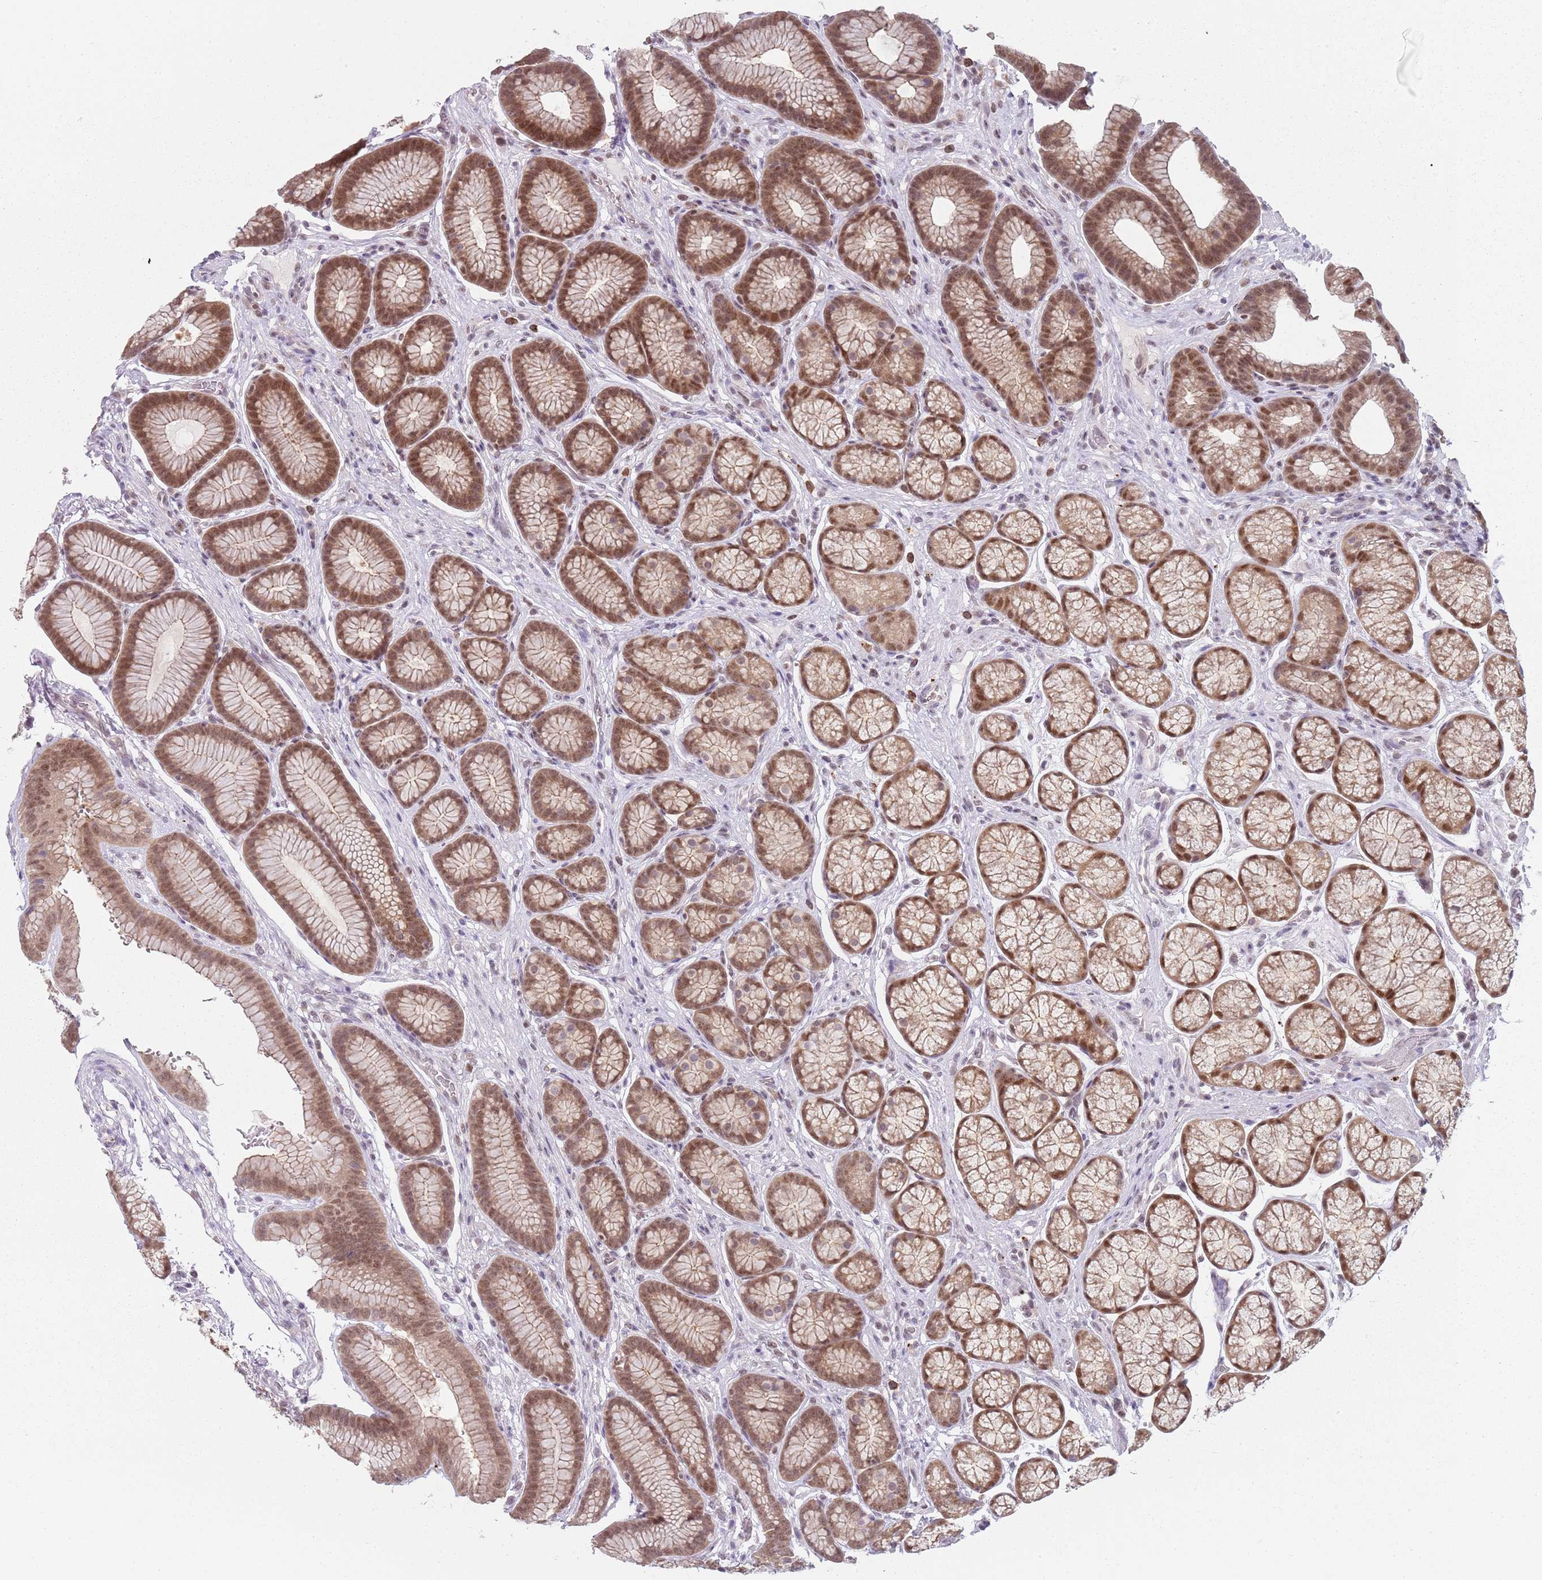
{"staining": {"intensity": "moderate", "quantity": ">75%", "location": "cytoplasmic/membranous,nuclear"}, "tissue": "stomach", "cell_type": "Glandular cells", "image_type": "normal", "snomed": [{"axis": "morphology", "description": "Normal tissue, NOS"}, {"axis": "topography", "description": "Stomach"}], "caption": "Approximately >75% of glandular cells in unremarkable human stomach reveal moderate cytoplasmic/membranous,nuclear protein positivity as visualized by brown immunohistochemical staining.", "gene": "SMARCAL1", "patient": {"sex": "male", "age": 42}}